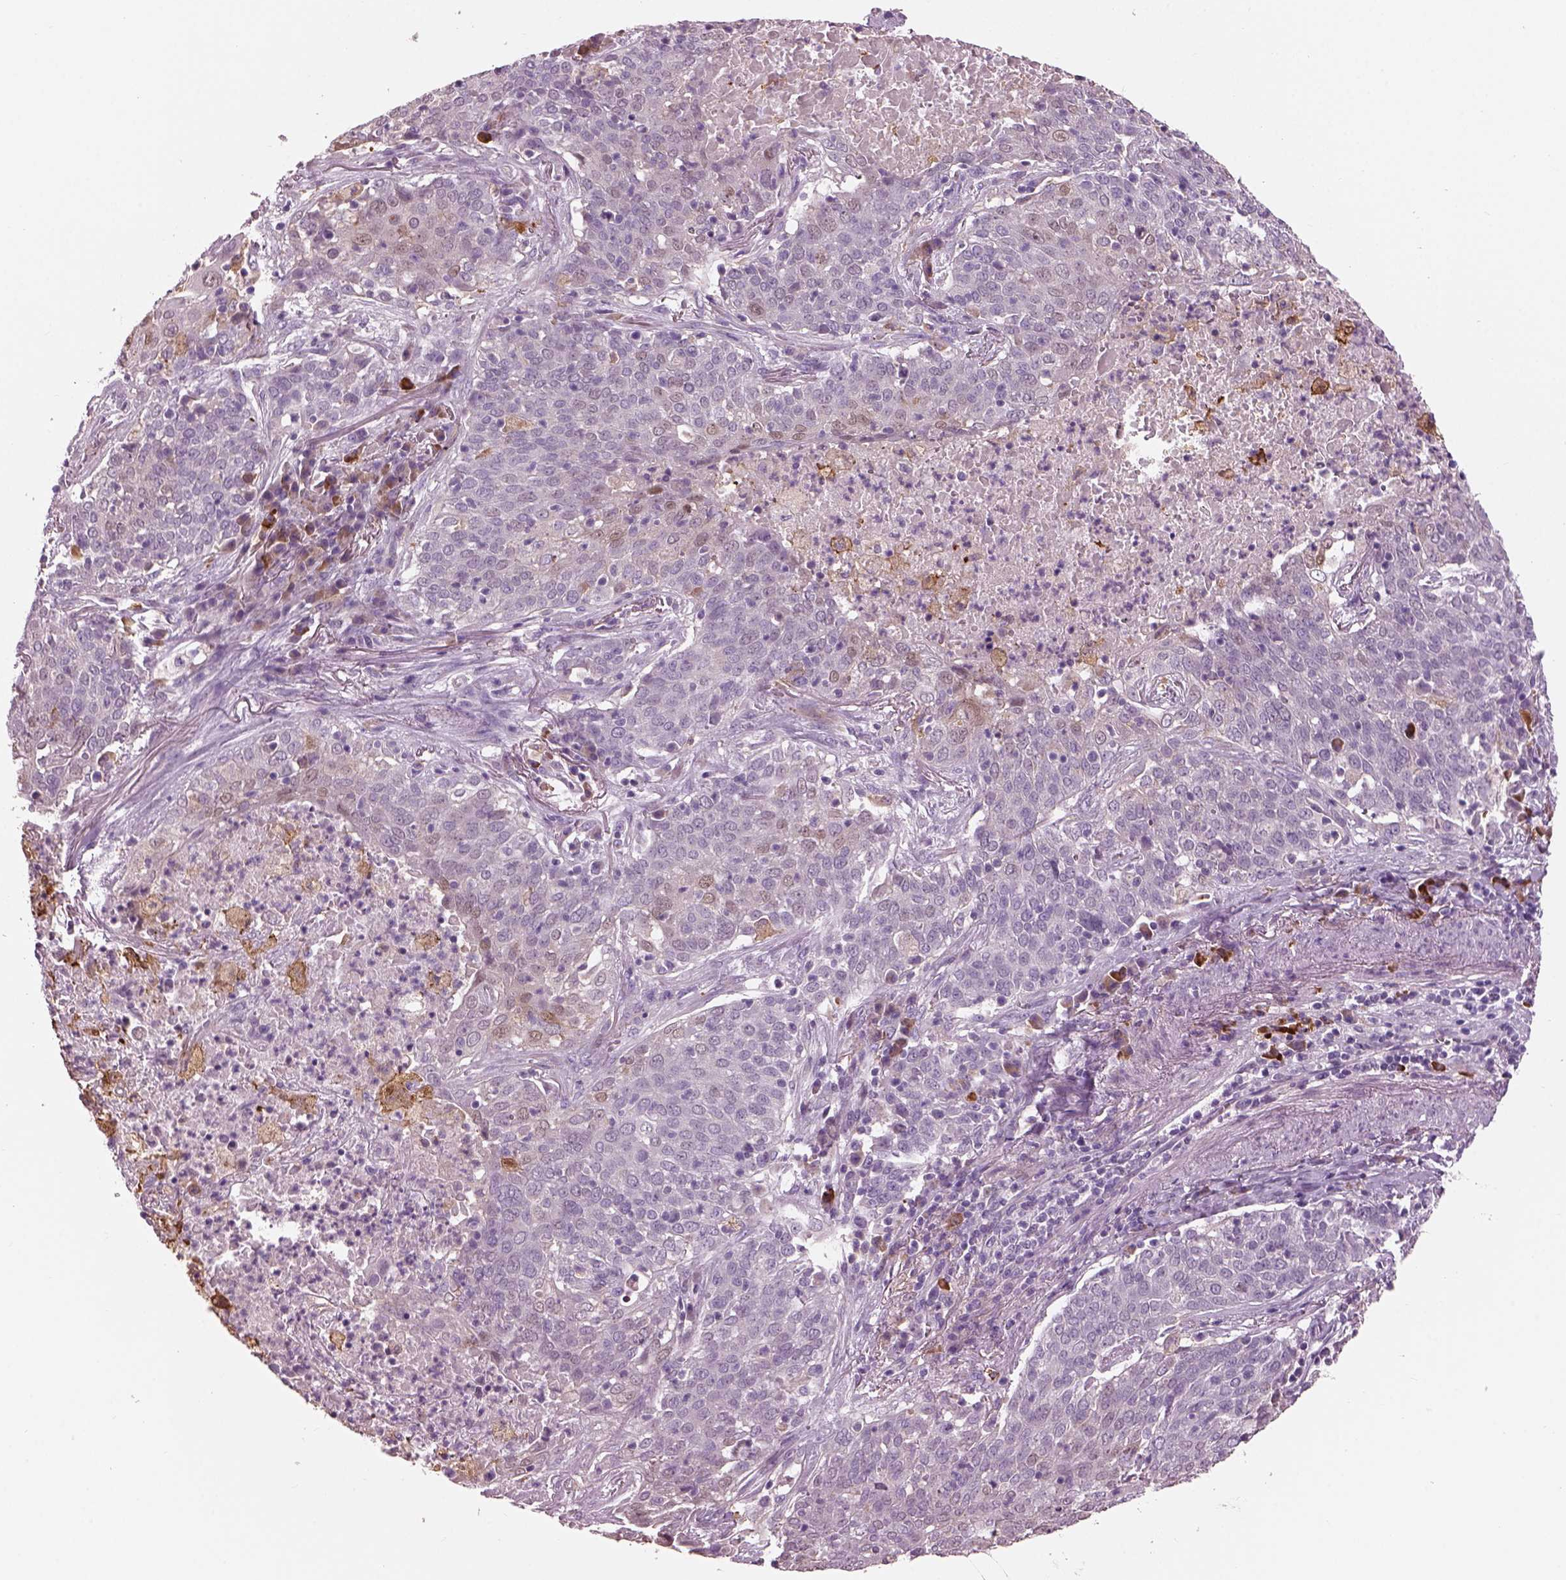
{"staining": {"intensity": "negative", "quantity": "none", "location": "none"}, "tissue": "lung cancer", "cell_type": "Tumor cells", "image_type": "cancer", "snomed": [{"axis": "morphology", "description": "Squamous cell carcinoma, NOS"}, {"axis": "topography", "description": "Lung"}], "caption": "This is a histopathology image of immunohistochemistry staining of lung cancer (squamous cell carcinoma), which shows no positivity in tumor cells.", "gene": "ADGRG5", "patient": {"sex": "male", "age": 82}}